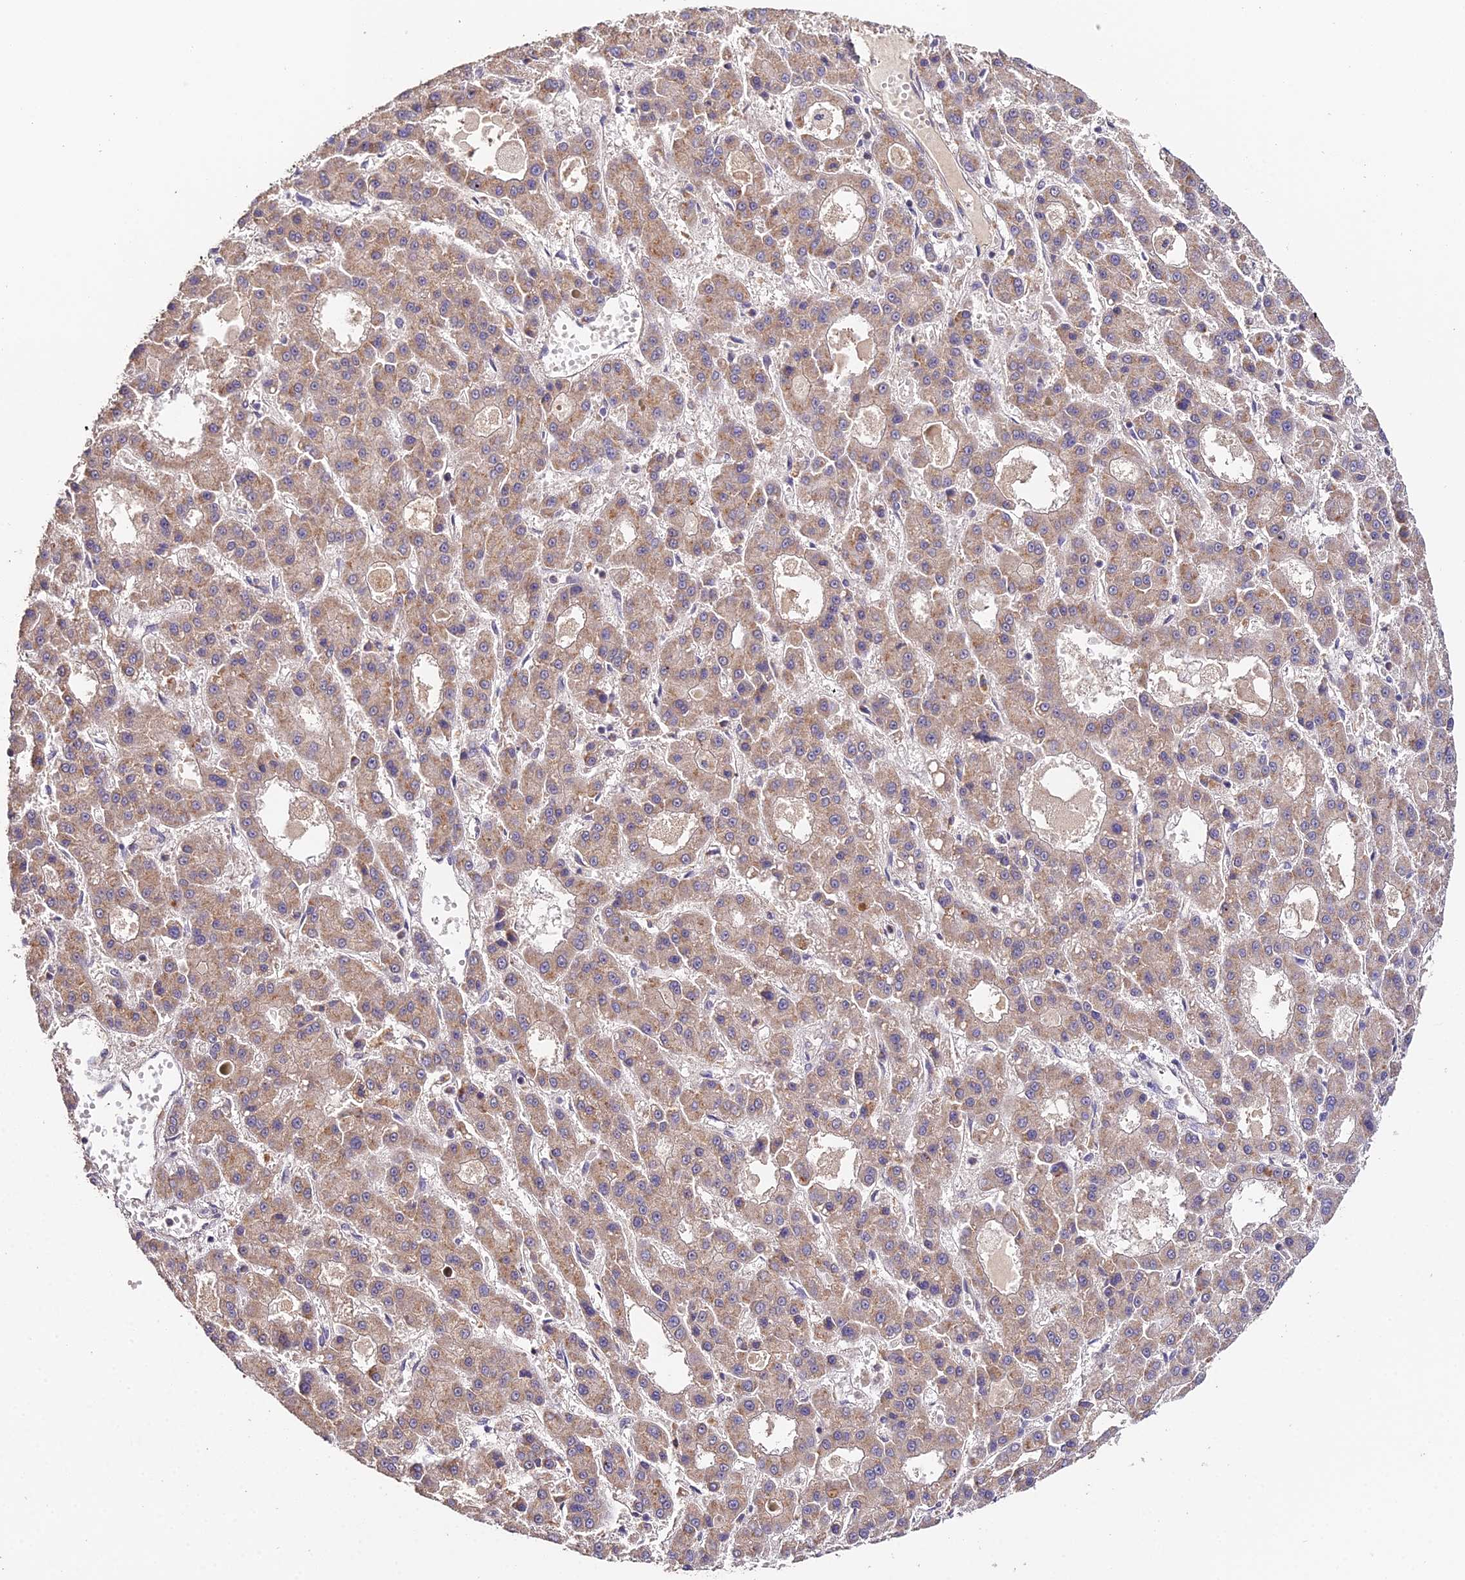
{"staining": {"intensity": "weak", "quantity": ">75%", "location": "cytoplasmic/membranous"}, "tissue": "liver cancer", "cell_type": "Tumor cells", "image_type": "cancer", "snomed": [{"axis": "morphology", "description": "Carcinoma, Hepatocellular, NOS"}, {"axis": "topography", "description": "Liver"}], "caption": "Protein staining of hepatocellular carcinoma (liver) tissue exhibits weak cytoplasmic/membranous positivity in approximately >75% of tumor cells.", "gene": "TPRX1", "patient": {"sex": "male", "age": 70}}